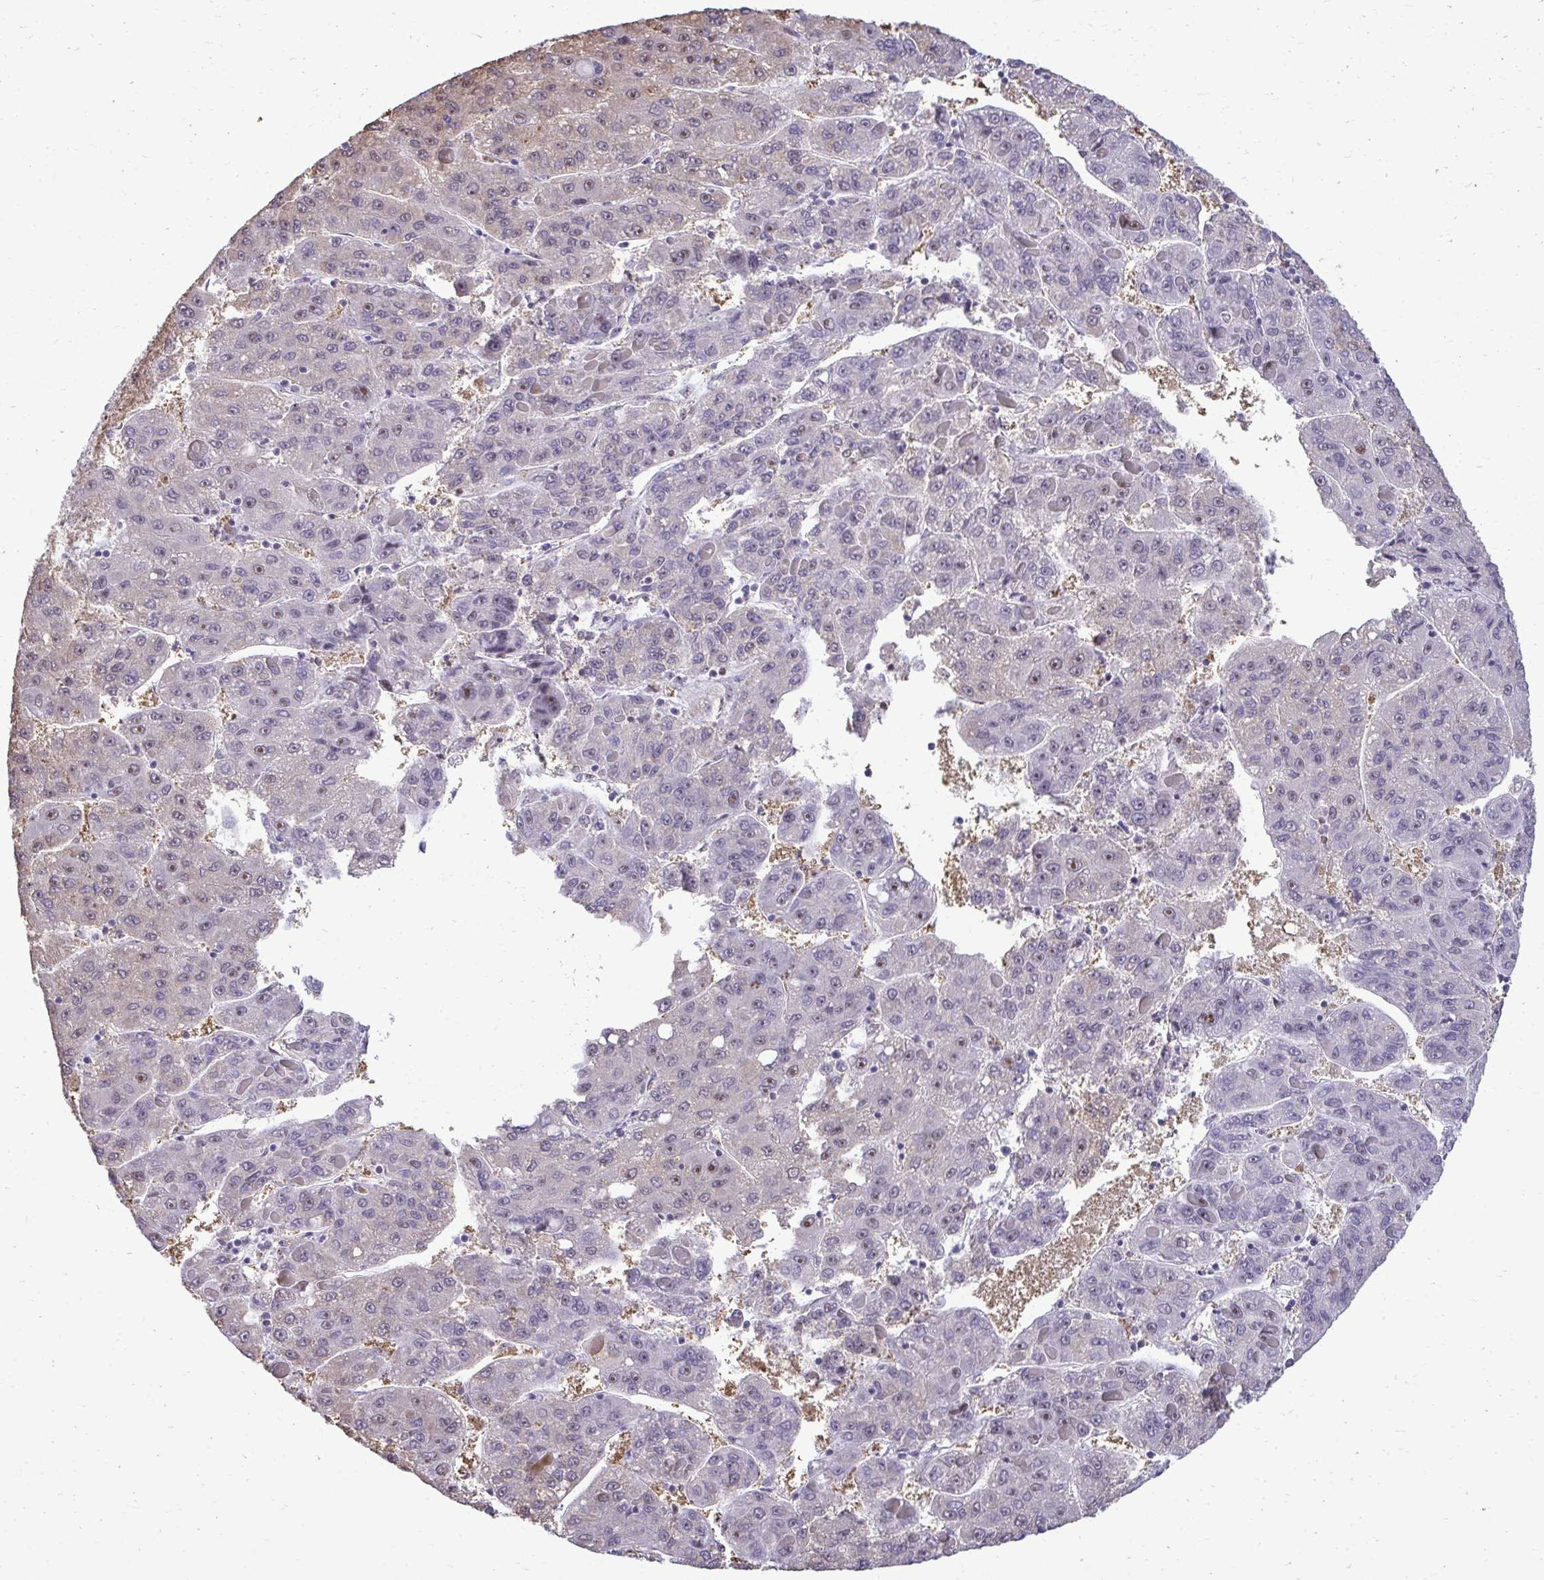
{"staining": {"intensity": "moderate", "quantity": "25%-75%", "location": "nuclear"}, "tissue": "liver cancer", "cell_type": "Tumor cells", "image_type": "cancer", "snomed": [{"axis": "morphology", "description": "Carcinoma, Hepatocellular, NOS"}, {"axis": "topography", "description": "Liver"}], "caption": "This is an image of IHC staining of liver cancer (hepatocellular carcinoma), which shows moderate expression in the nuclear of tumor cells.", "gene": "PELP1", "patient": {"sex": "female", "age": 82}}